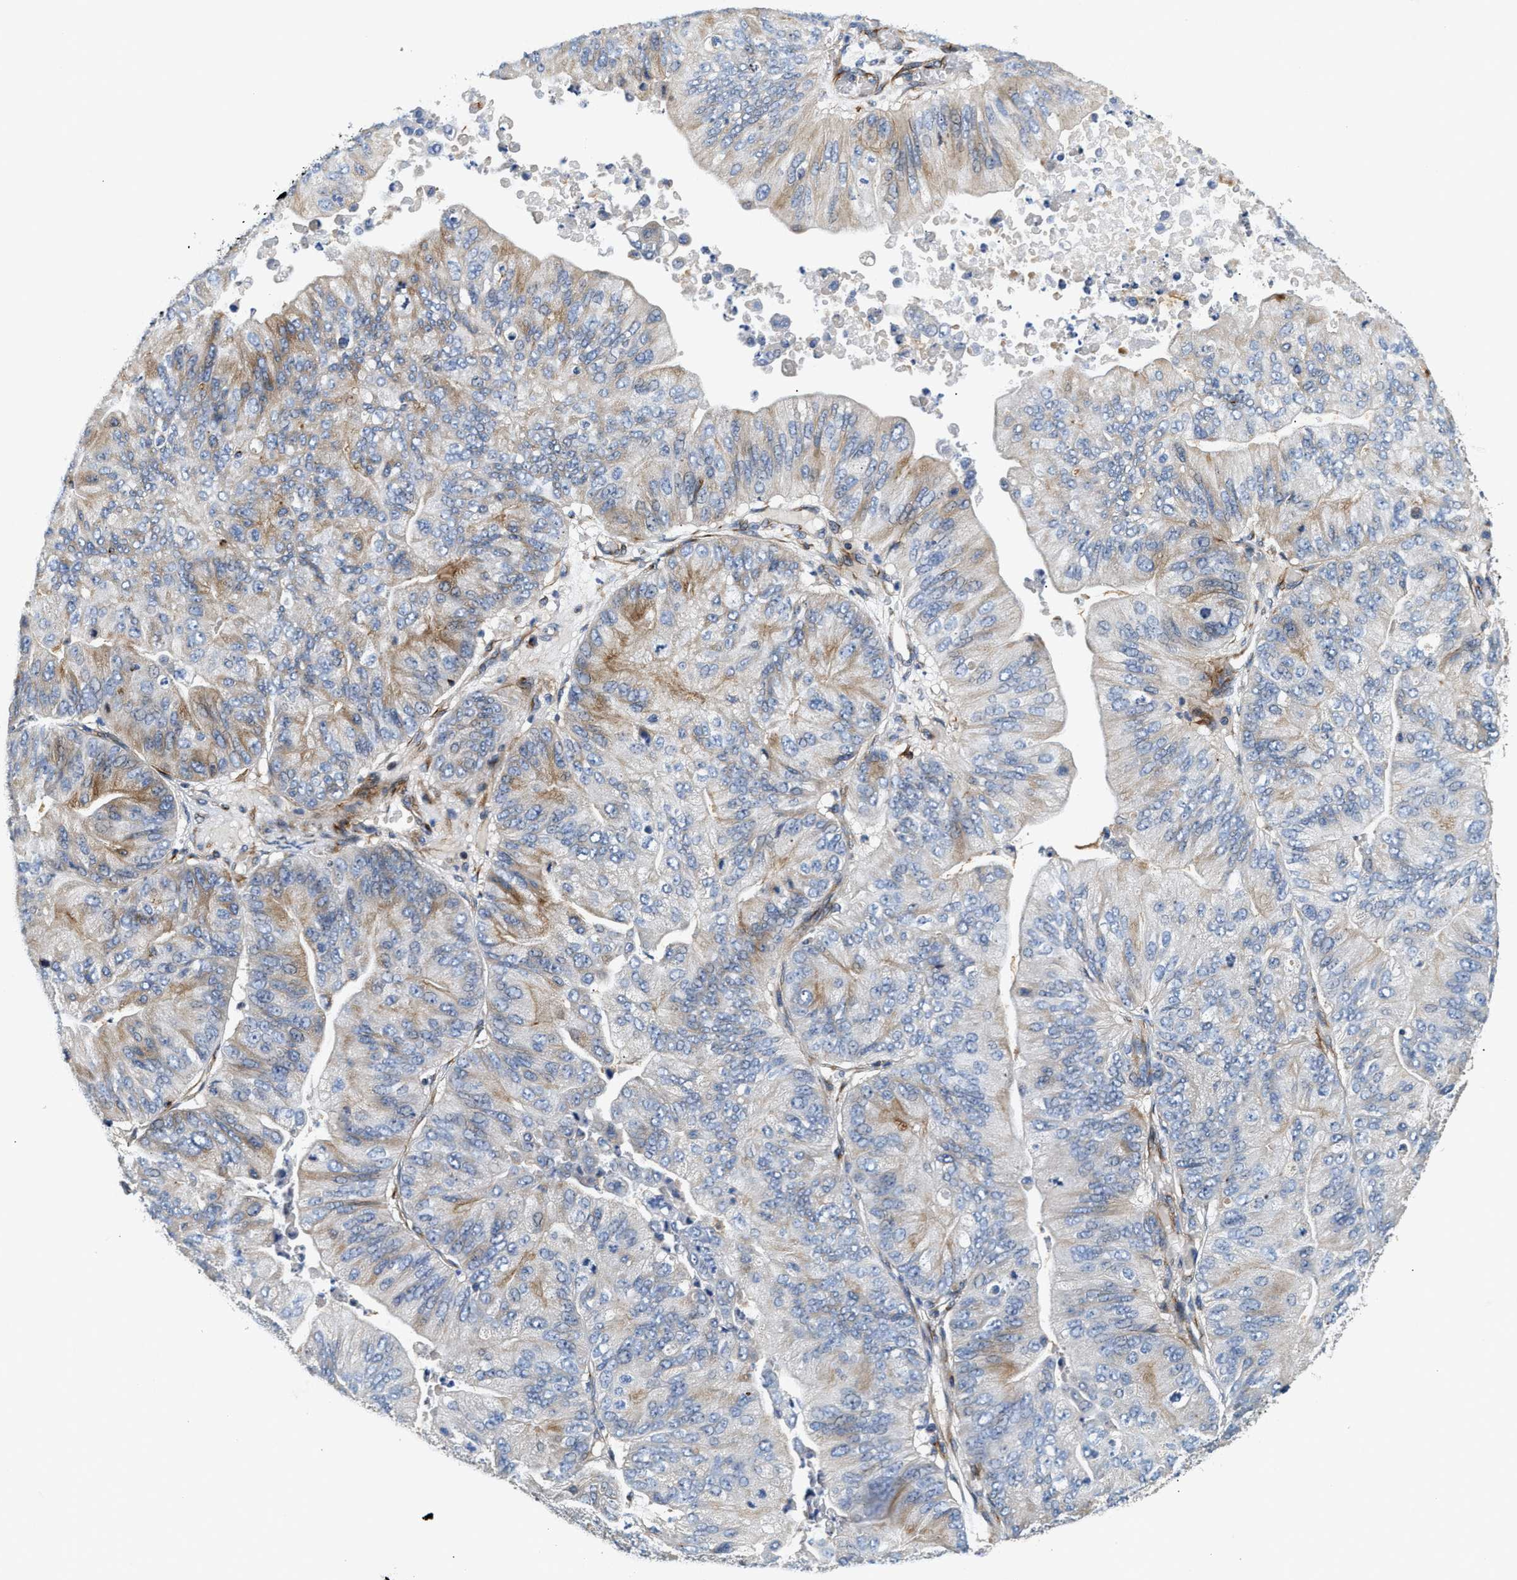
{"staining": {"intensity": "moderate", "quantity": "<25%", "location": "cytoplasmic/membranous"}, "tissue": "ovarian cancer", "cell_type": "Tumor cells", "image_type": "cancer", "snomed": [{"axis": "morphology", "description": "Cystadenocarcinoma, mucinous, NOS"}, {"axis": "topography", "description": "Ovary"}], "caption": "Mucinous cystadenocarcinoma (ovarian) stained with DAB (3,3'-diaminobenzidine) immunohistochemistry (IHC) reveals low levels of moderate cytoplasmic/membranous positivity in about <25% of tumor cells. (DAB IHC with brightfield microscopy, high magnification).", "gene": "IL17RC", "patient": {"sex": "female", "age": 61}}